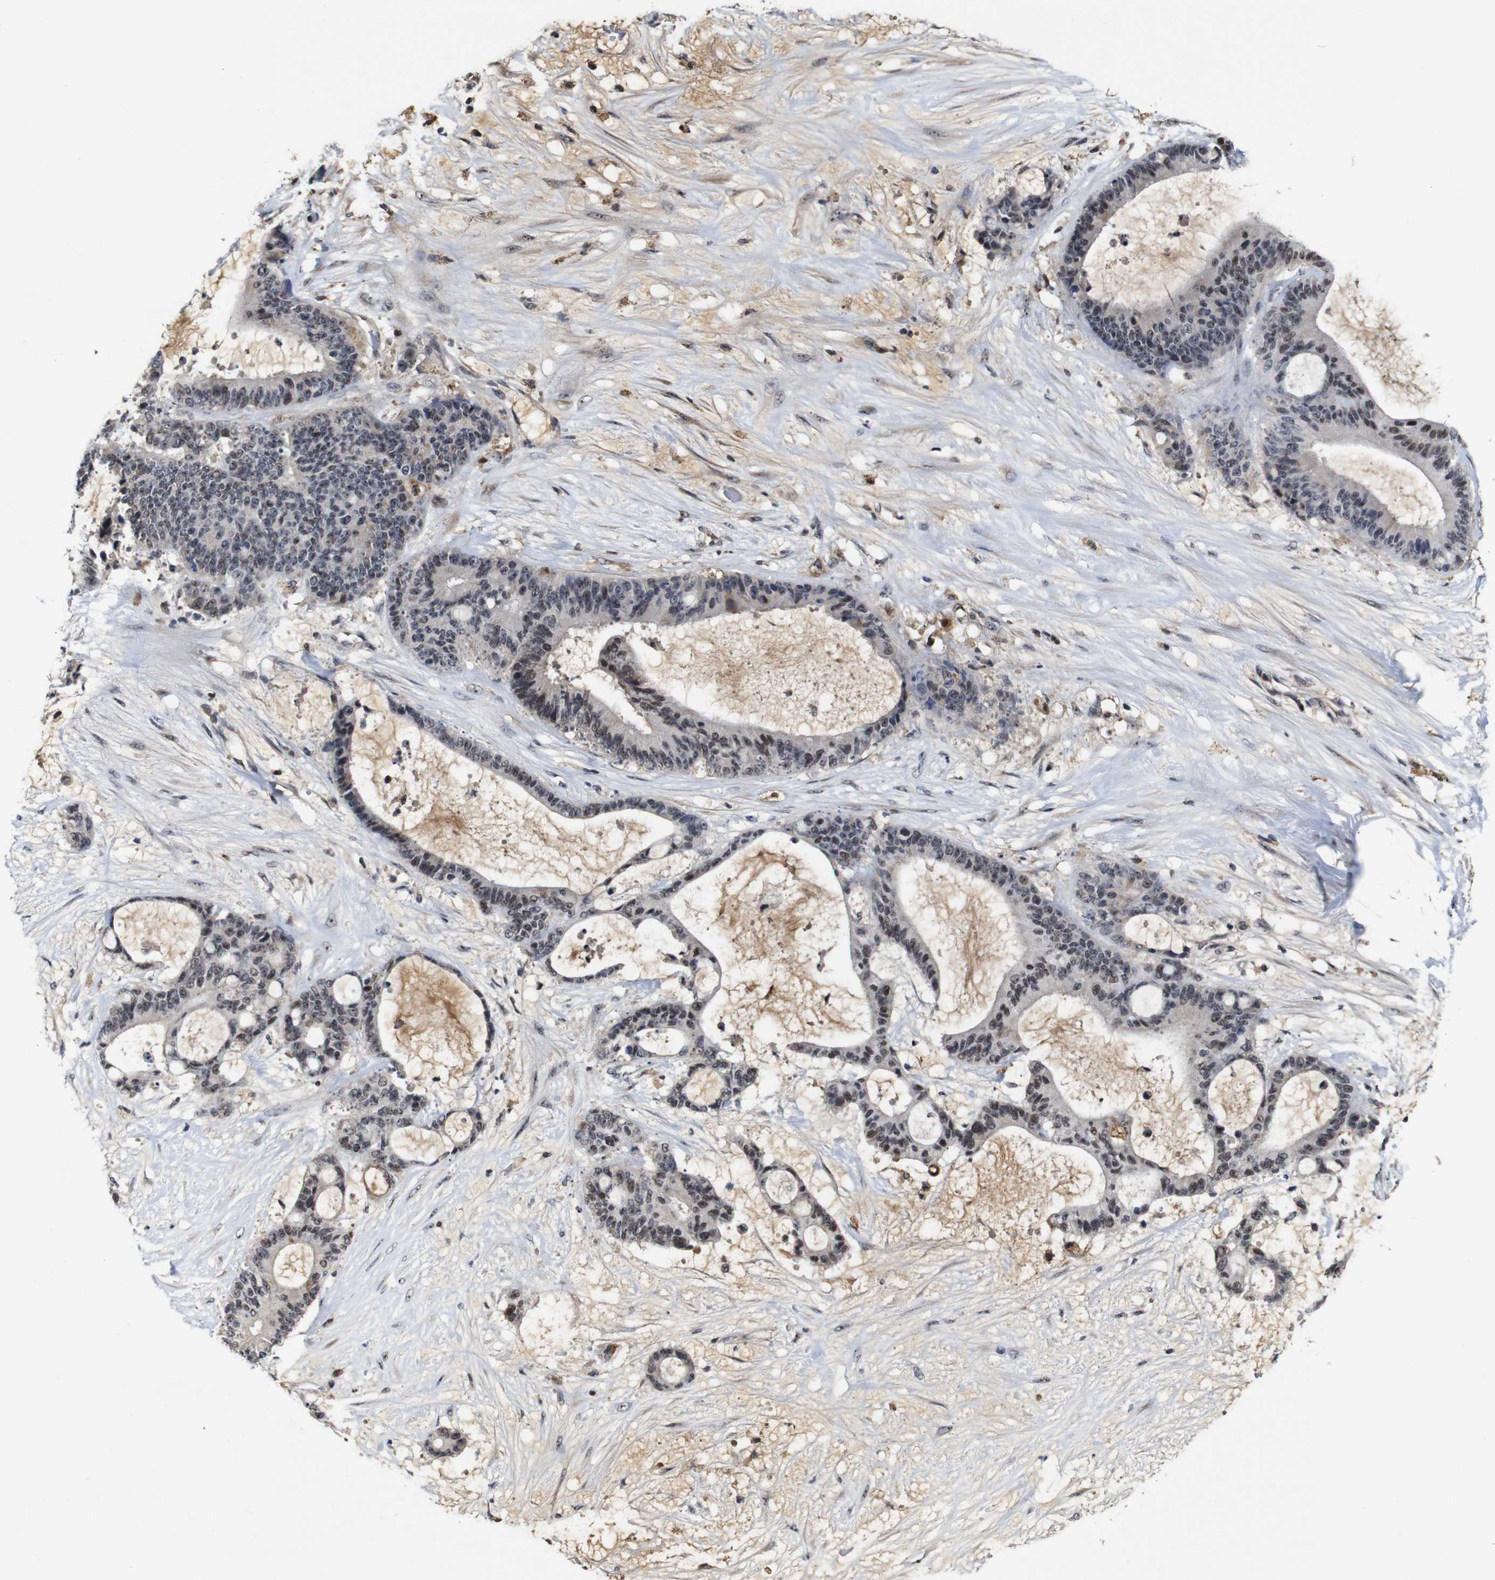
{"staining": {"intensity": "negative", "quantity": "none", "location": "none"}, "tissue": "liver cancer", "cell_type": "Tumor cells", "image_type": "cancer", "snomed": [{"axis": "morphology", "description": "Cholangiocarcinoma"}, {"axis": "topography", "description": "Liver"}], "caption": "Tumor cells show no significant staining in liver cancer (cholangiocarcinoma). (DAB (3,3'-diaminobenzidine) immunohistochemistry (IHC) with hematoxylin counter stain).", "gene": "MYC", "patient": {"sex": "female", "age": 73}}